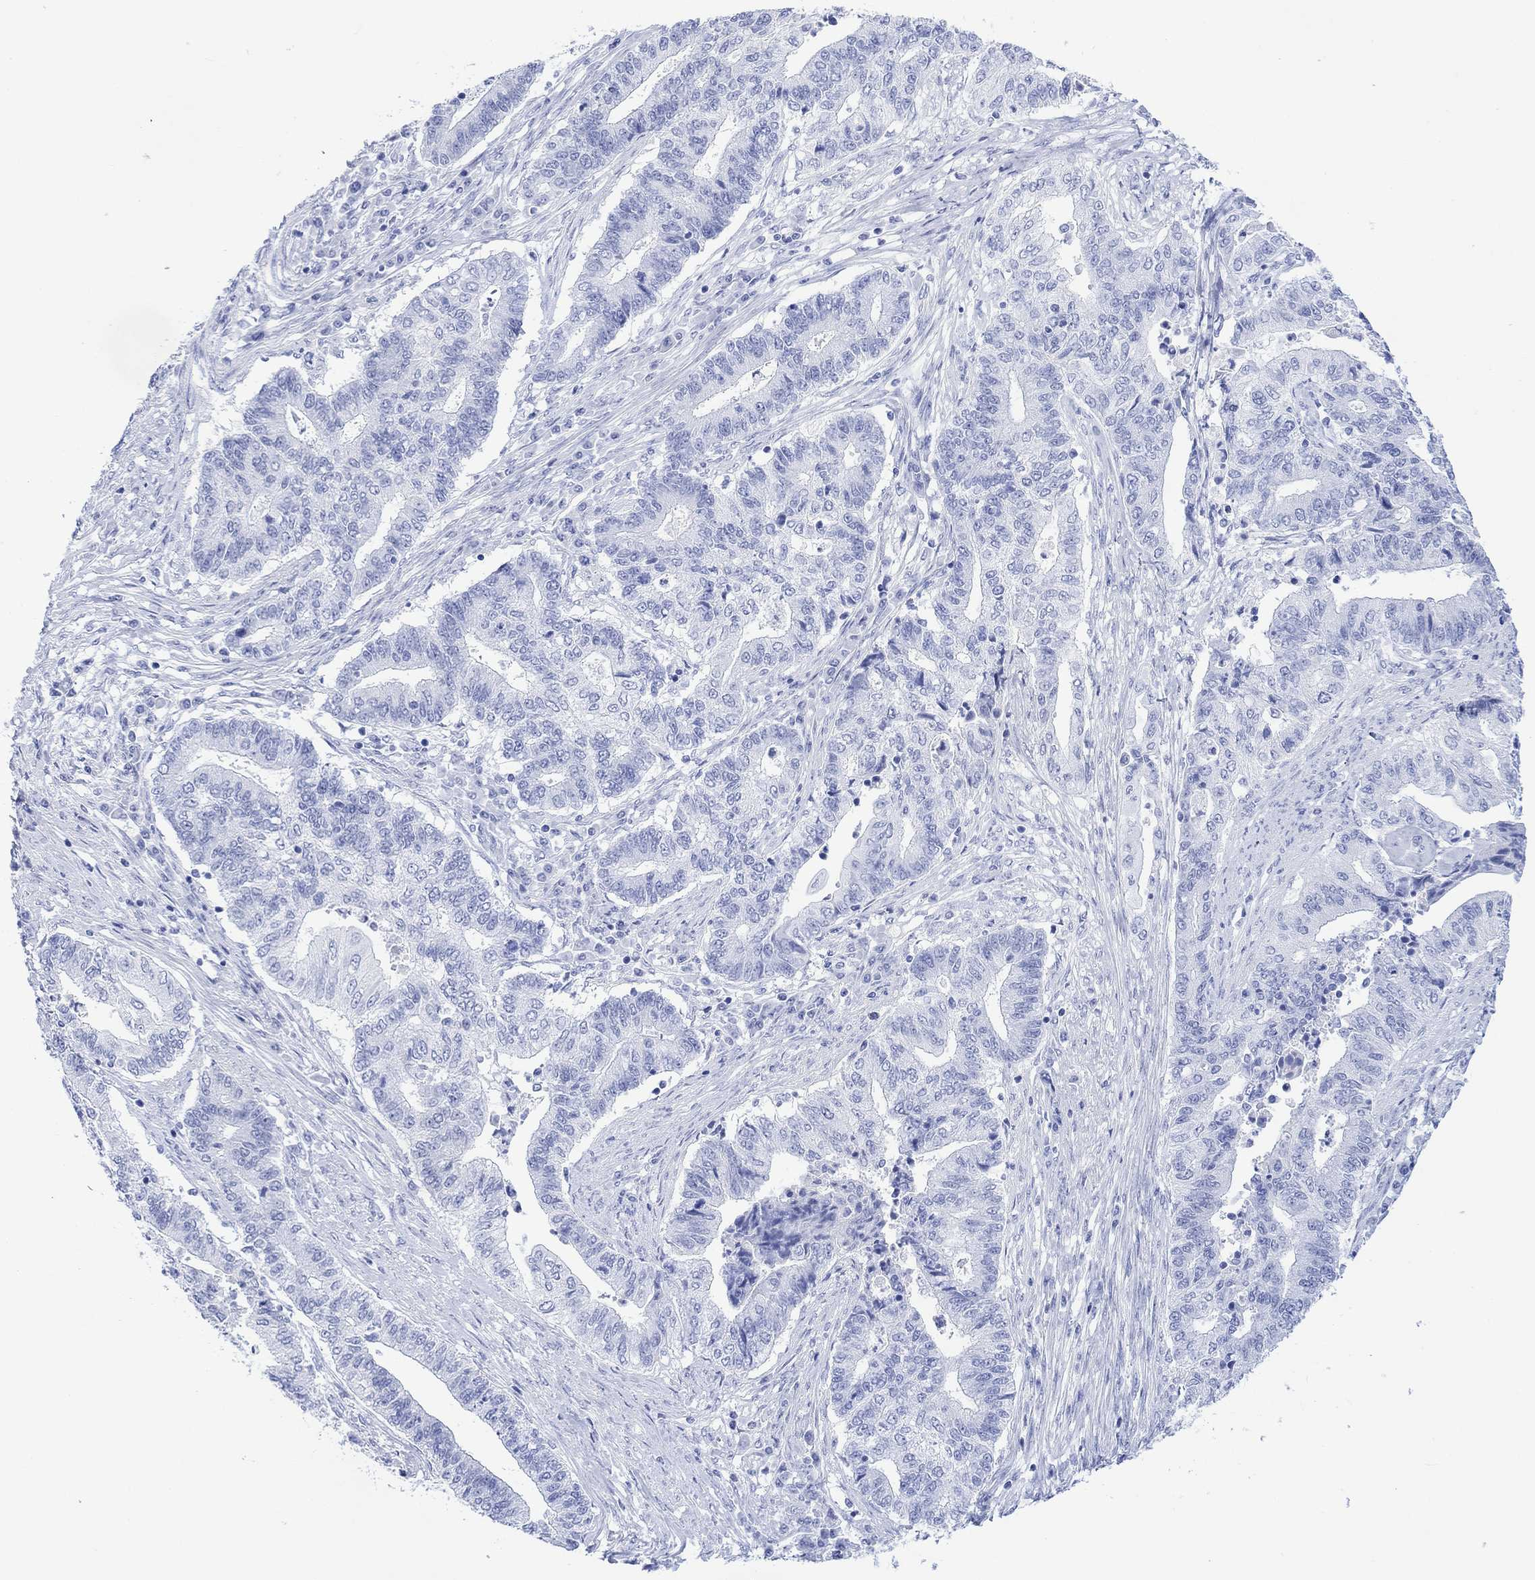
{"staining": {"intensity": "negative", "quantity": "none", "location": "none"}, "tissue": "endometrial cancer", "cell_type": "Tumor cells", "image_type": "cancer", "snomed": [{"axis": "morphology", "description": "Adenocarcinoma, NOS"}, {"axis": "topography", "description": "Uterus"}, {"axis": "topography", "description": "Endometrium"}], "caption": "Immunohistochemistry (IHC) histopathology image of endometrial cancer stained for a protein (brown), which exhibits no expression in tumor cells.", "gene": "CELF4", "patient": {"sex": "female", "age": 54}}